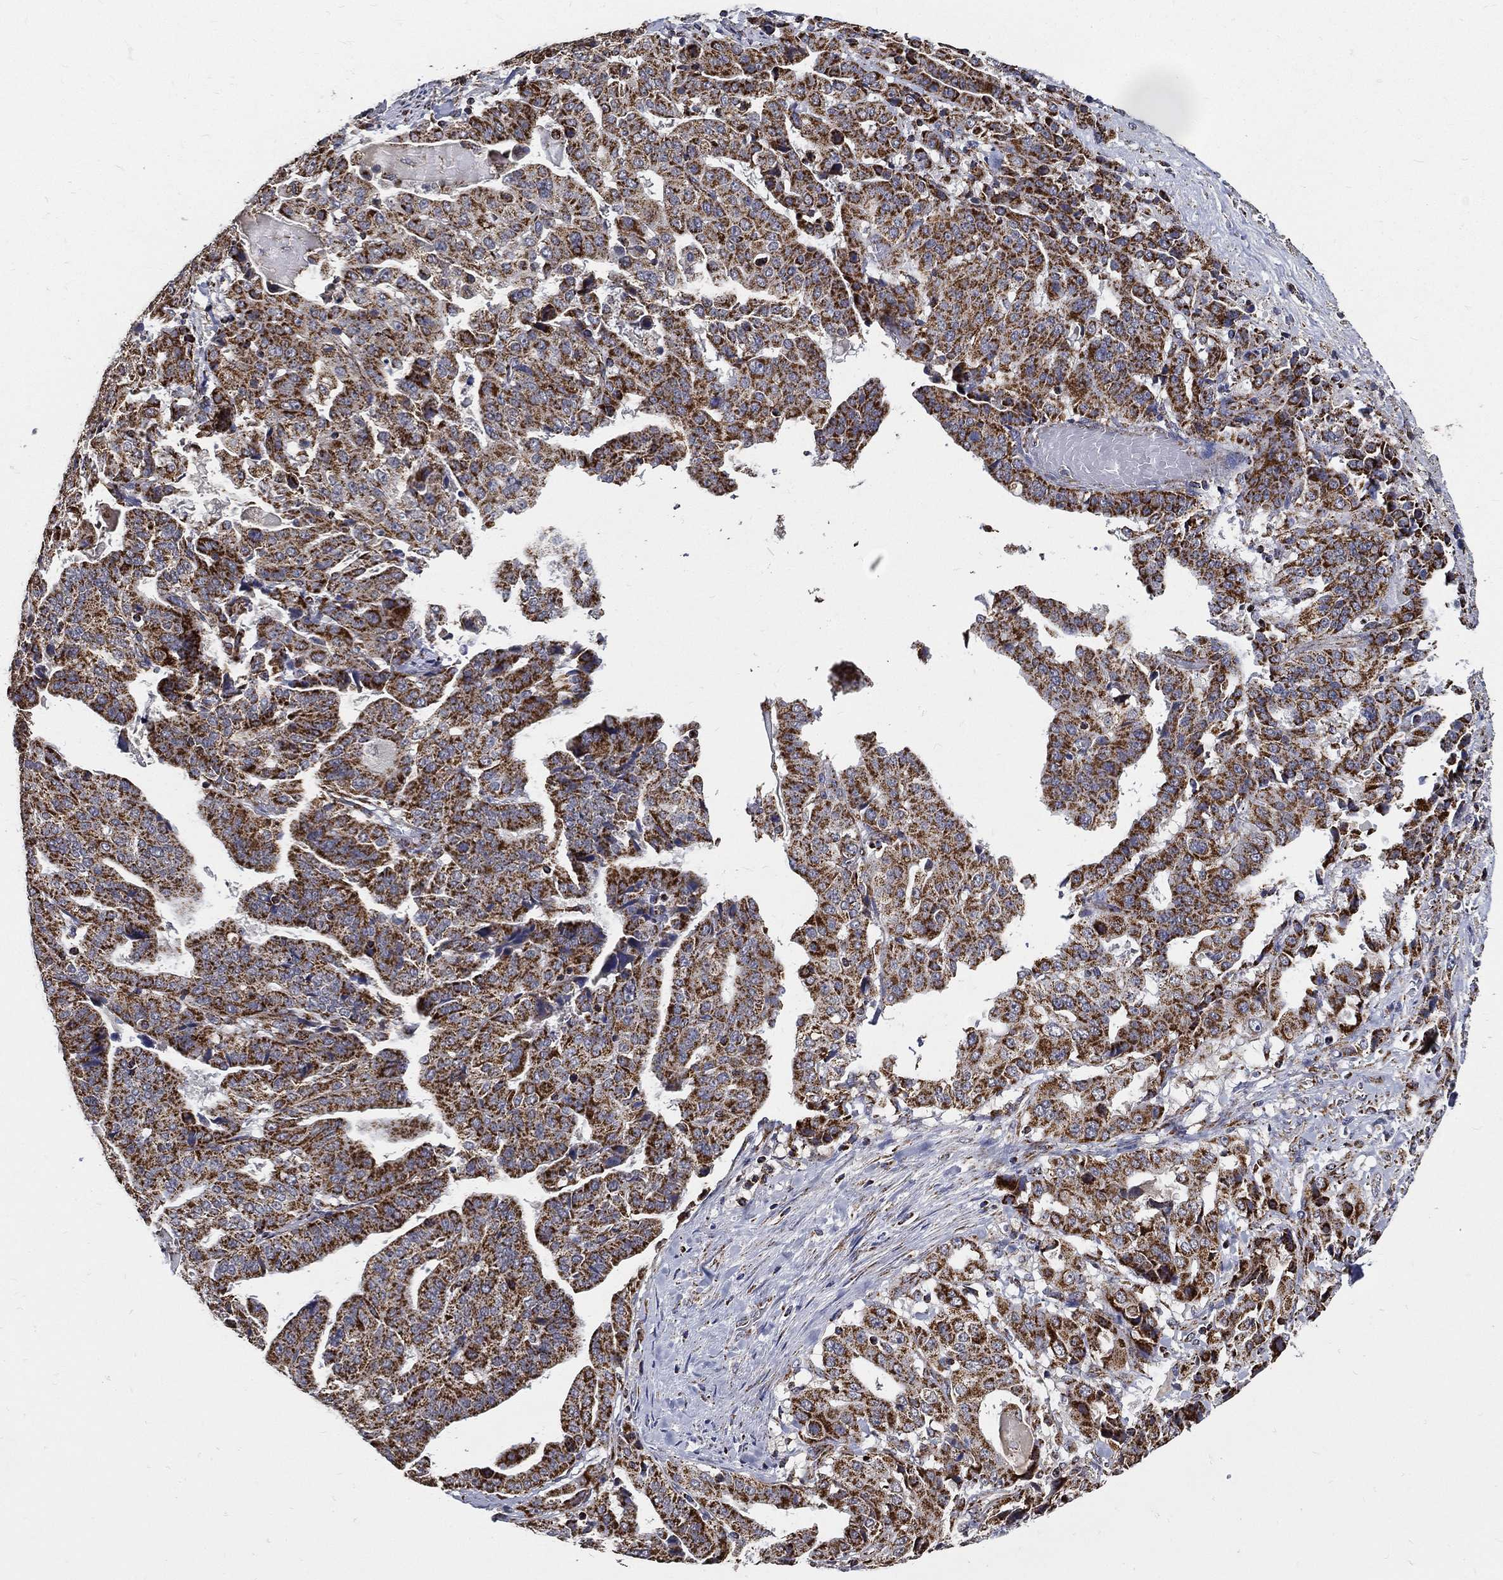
{"staining": {"intensity": "strong", "quantity": ">75%", "location": "cytoplasmic/membranous"}, "tissue": "stomach cancer", "cell_type": "Tumor cells", "image_type": "cancer", "snomed": [{"axis": "morphology", "description": "Adenocarcinoma, NOS"}, {"axis": "topography", "description": "Stomach"}], "caption": "The micrograph exhibits immunohistochemical staining of stomach cancer. There is strong cytoplasmic/membranous staining is appreciated in about >75% of tumor cells.", "gene": "NDUFAB1", "patient": {"sex": "male", "age": 48}}